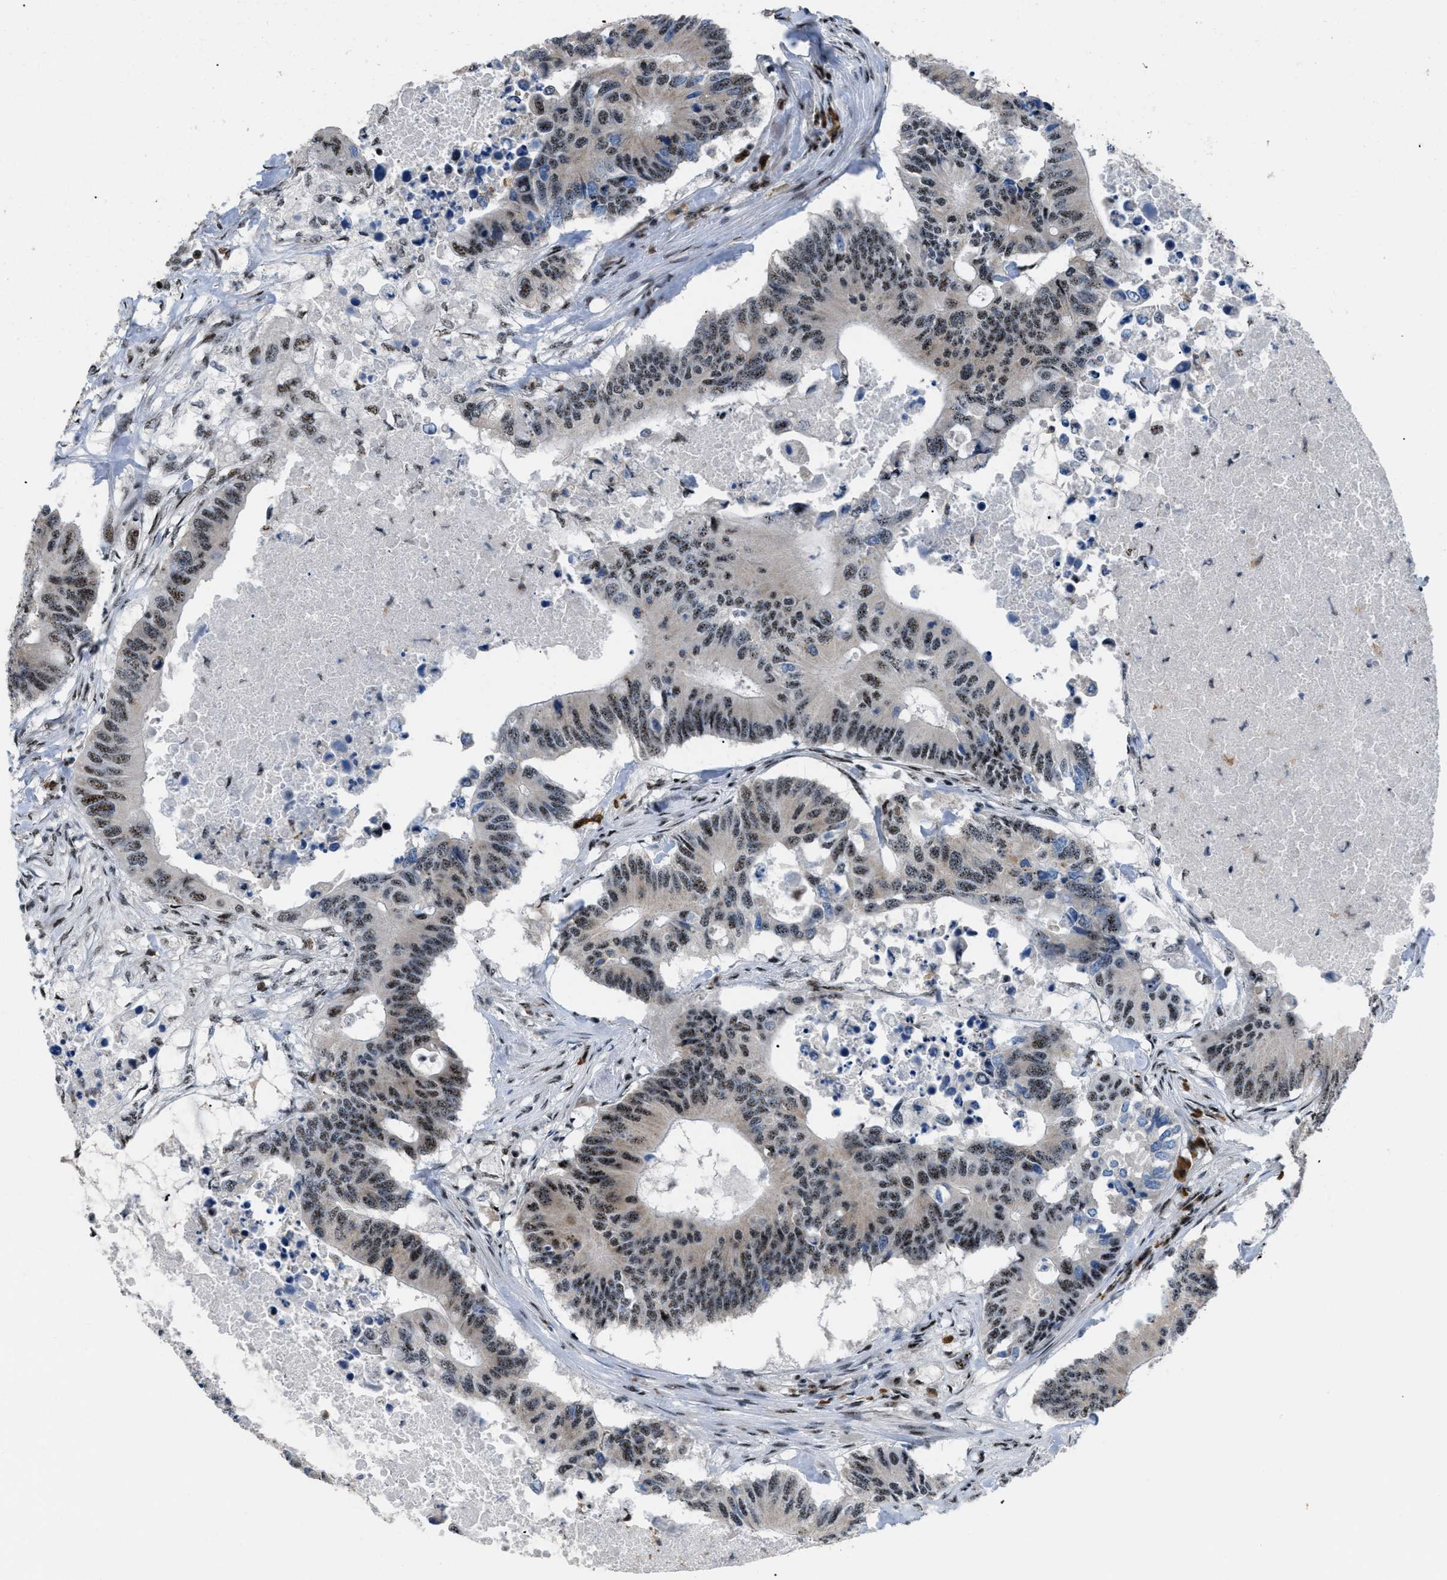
{"staining": {"intensity": "moderate", "quantity": ">75%", "location": "nuclear"}, "tissue": "colorectal cancer", "cell_type": "Tumor cells", "image_type": "cancer", "snomed": [{"axis": "morphology", "description": "Adenocarcinoma, NOS"}, {"axis": "topography", "description": "Colon"}], "caption": "Protein analysis of colorectal adenocarcinoma tissue shows moderate nuclear staining in about >75% of tumor cells.", "gene": "CDR2", "patient": {"sex": "male", "age": 71}}